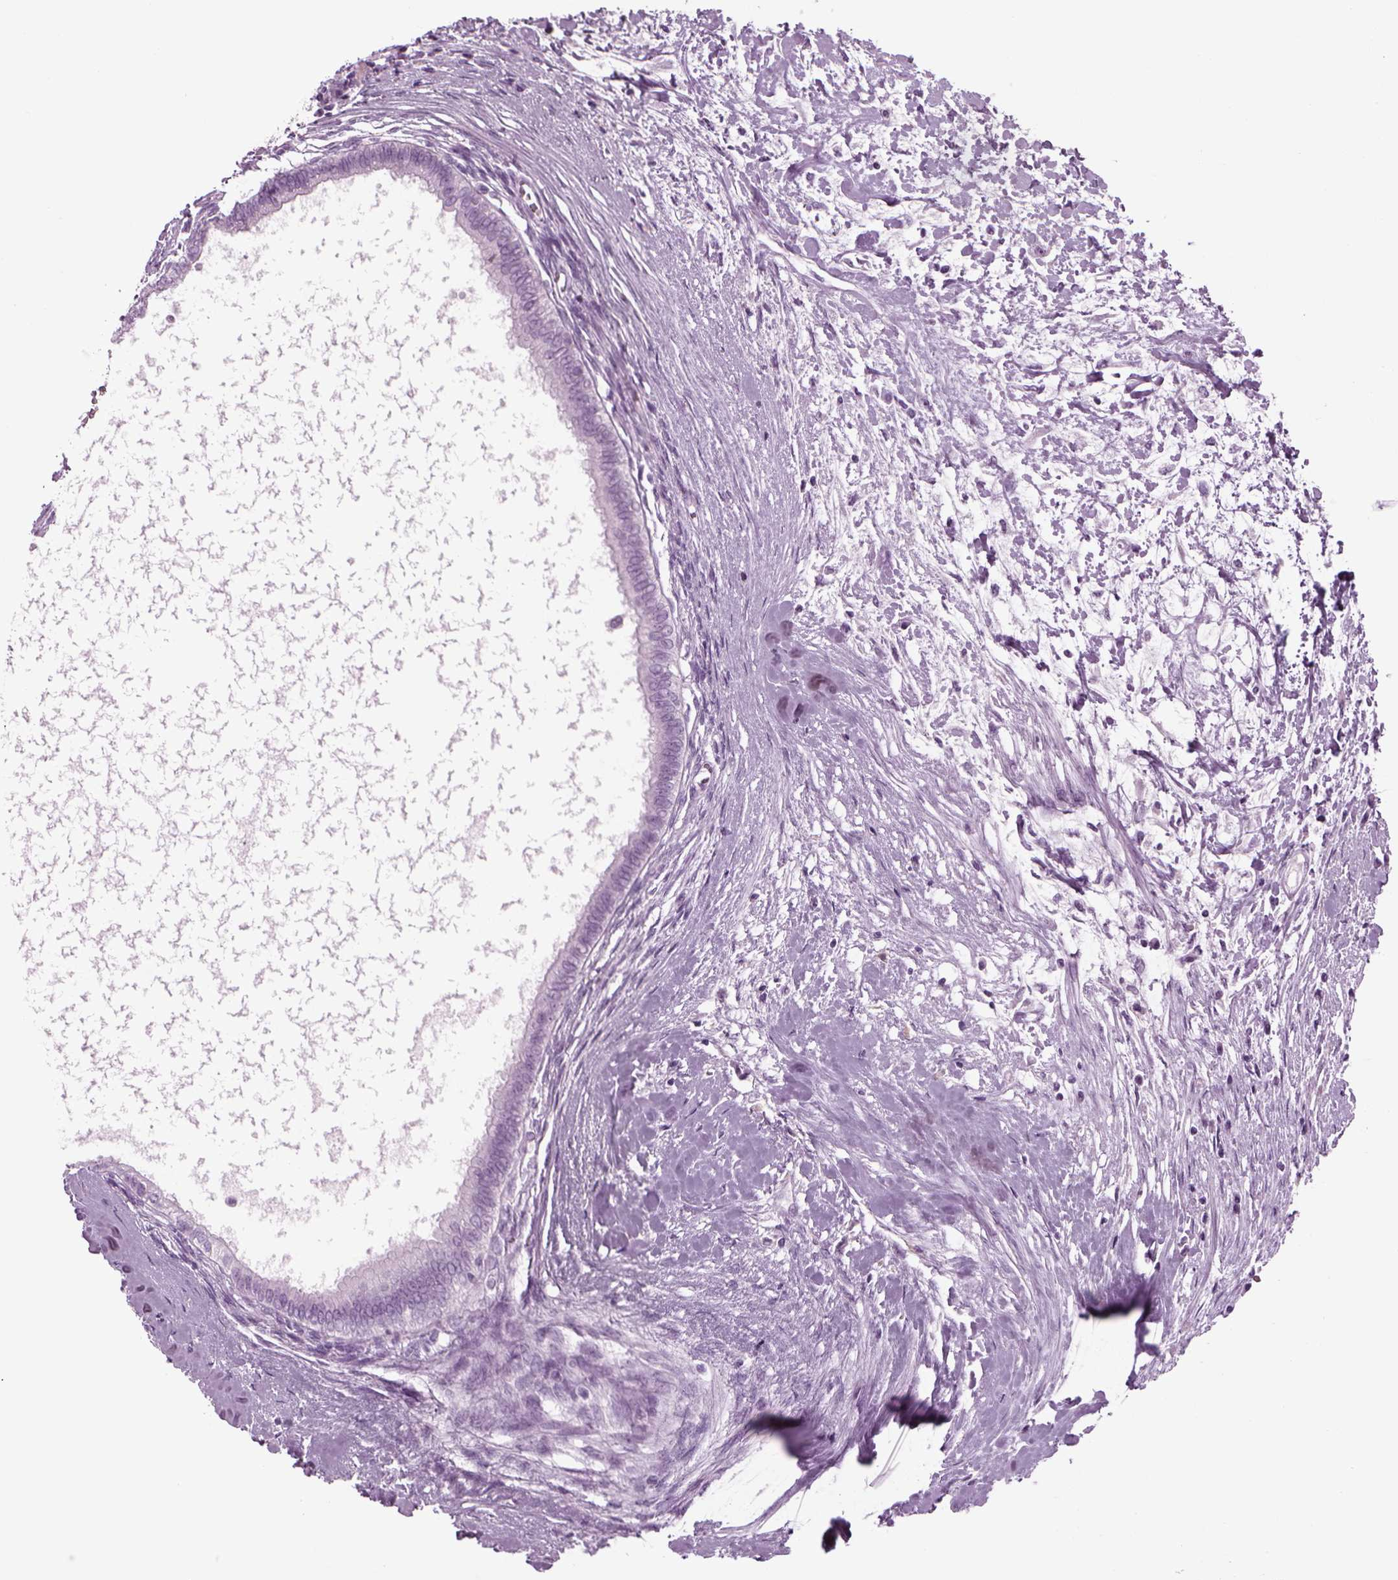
{"staining": {"intensity": "negative", "quantity": "none", "location": "none"}, "tissue": "testis cancer", "cell_type": "Tumor cells", "image_type": "cancer", "snomed": [{"axis": "morphology", "description": "Carcinoma, Embryonal, NOS"}, {"axis": "topography", "description": "Testis"}], "caption": "IHC of testis cancer demonstrates no staining in tumor cells. (DAB immunohistochemistry with hematoxylin counter stain).", "gene": "FAM24A", "patient": {"sex": "male", "age": 37}}